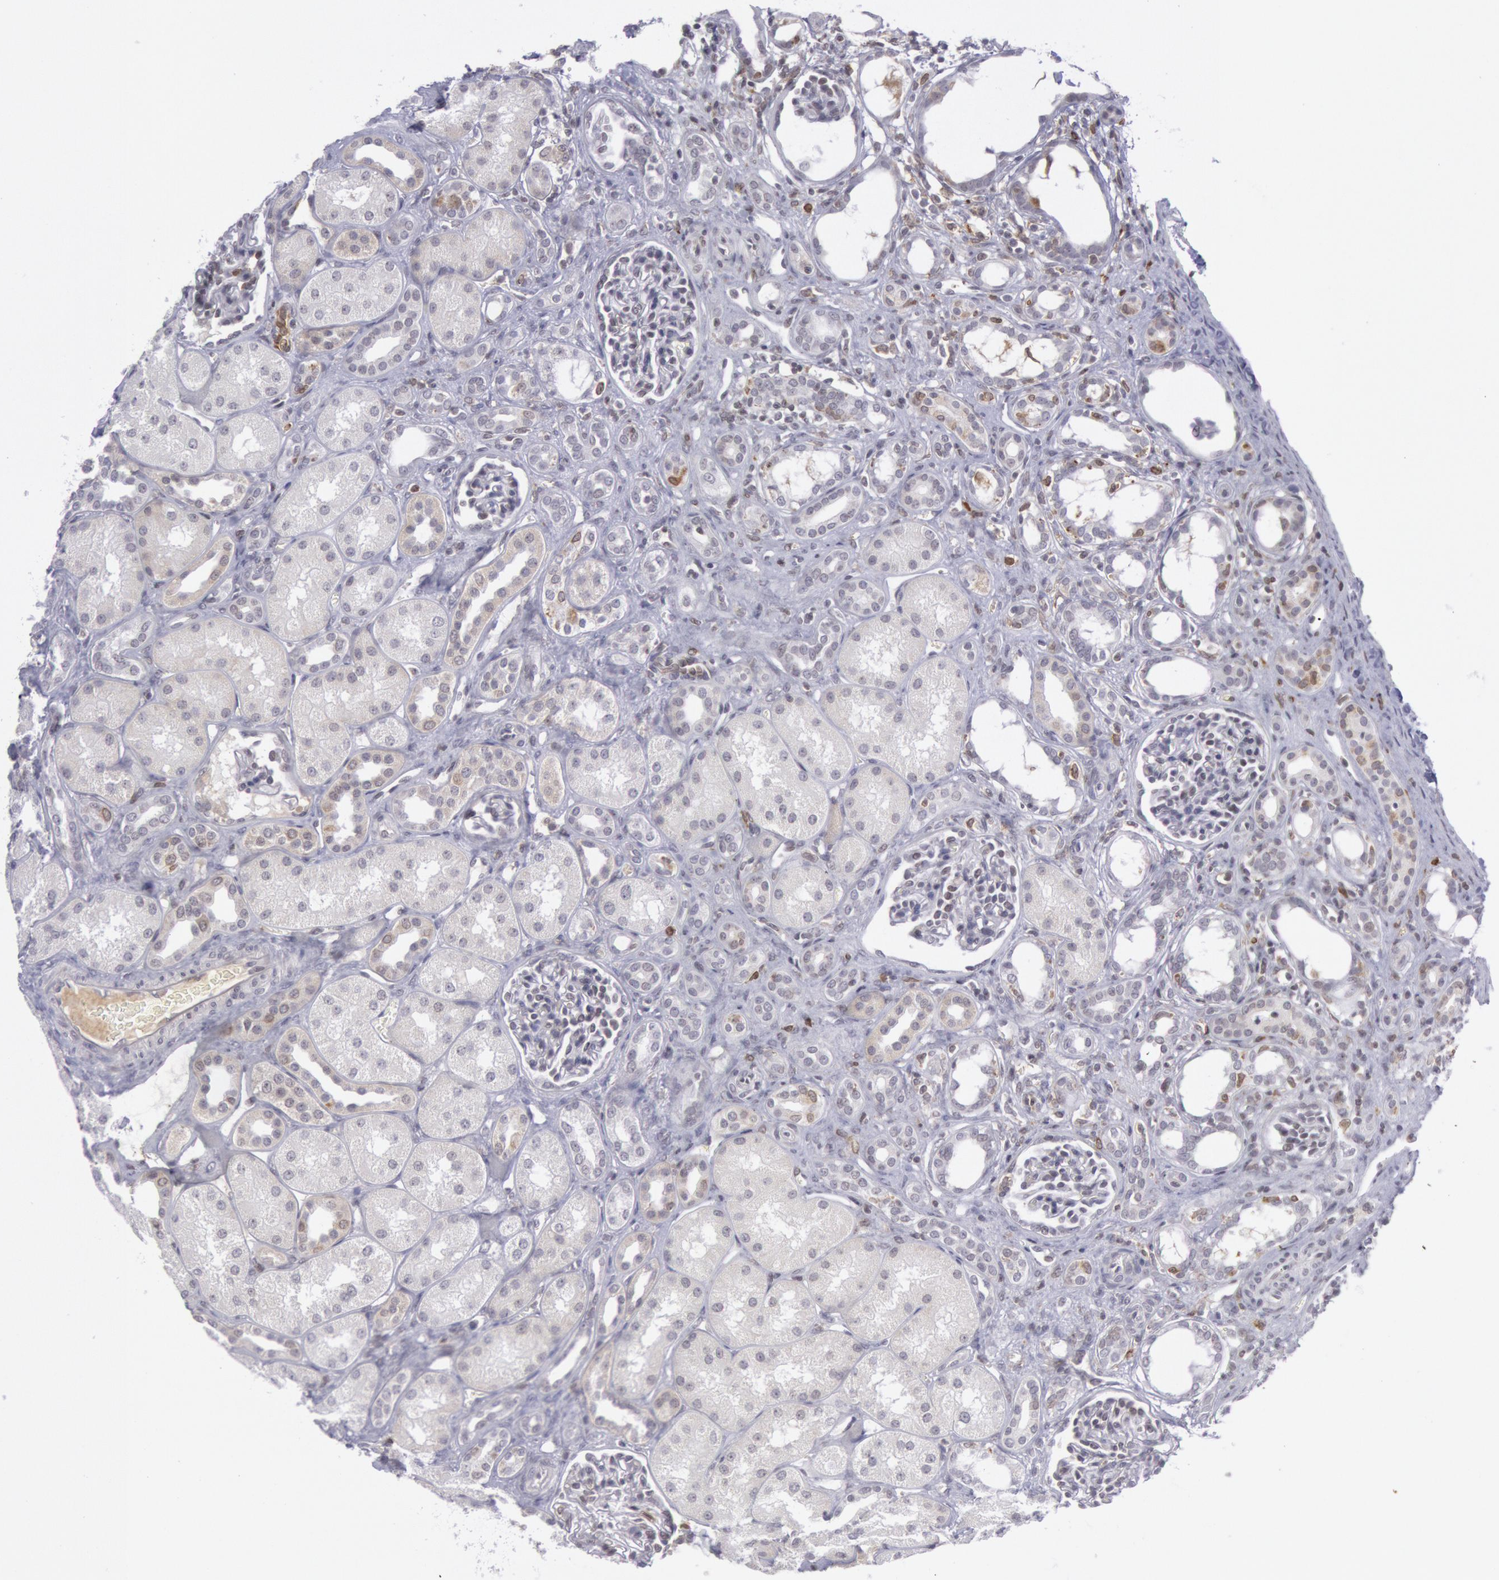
{"staining": {"intensity": "negative", "quantity": "none", "location": "none"}, "tissue": "kidney", "cell_type": "Cells in glomeruli", "image_type": "normal", "snomed": [{"axis": "morphology", "description": "Normal tissue, NOS"}, {"axis": "topography", "description": "Kidney"}], "caption": "IHC micrograph of unremarkable kidney: kidney stained with DAB (3,3'-diaminobenzidine) shows no significant protein positivity in cells in glomeruli. Brightfield microscopy of immunohistochemistry stained with DAB (brown) and hematoxylin (blue), captured at high magnification.", "gene": "PTGS2", "patient": {"sex": "male", "age": 7}}